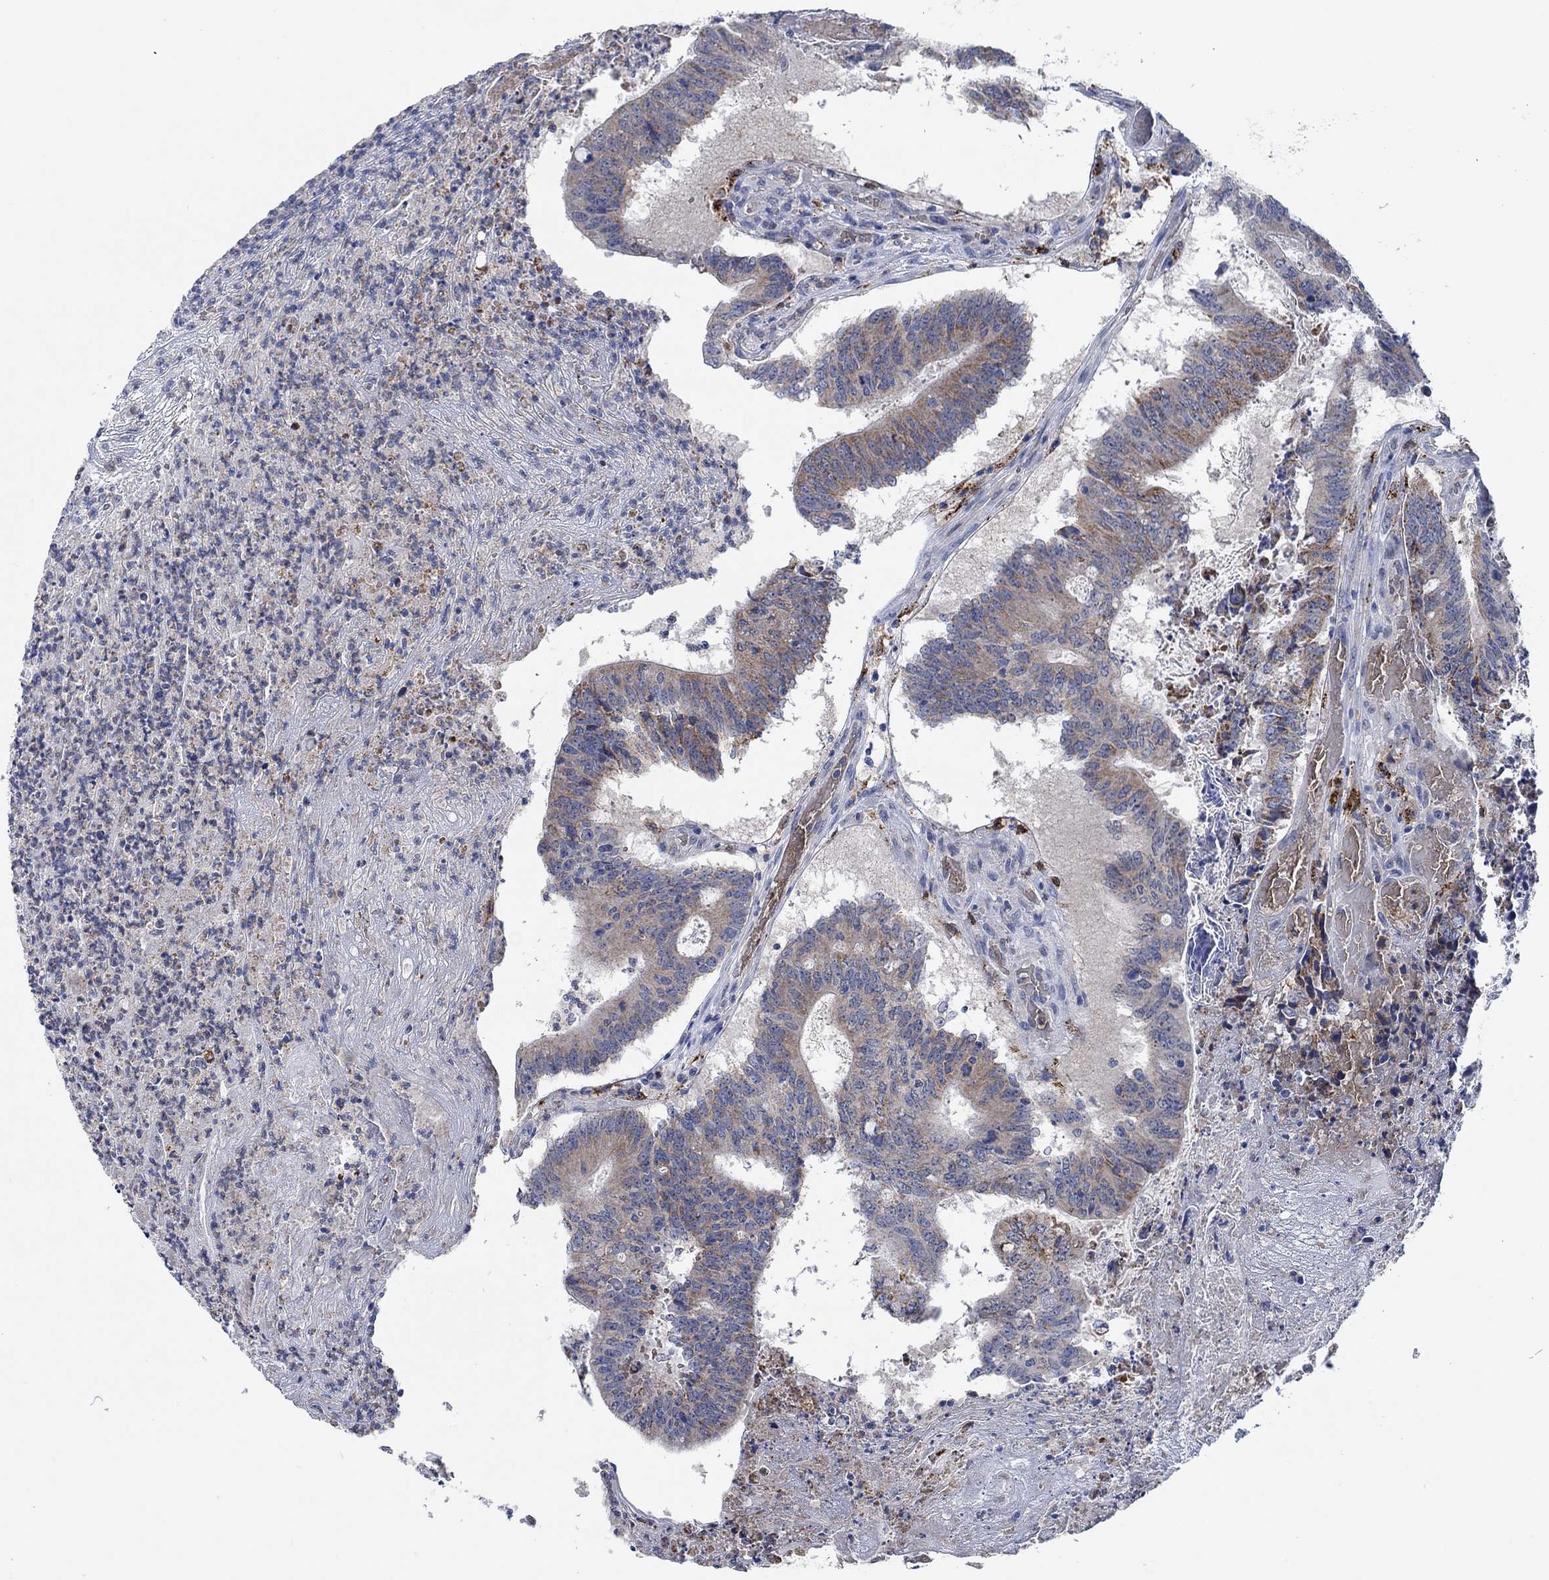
{"staining": {"intensity": "weak", "quantity": "<25%", "location": "cytoplasmic/membranous"}, "tissue": "colorectal cancer", "cell_type": "Tumor cells", "image_type": "cancer", "snomed": [{"axis": "morphology", "description": "Adenocarcinoma, NOS"}, {"axis": "topography", "description": "Colon"}], "caption": "Immunohistochemical staining of colorectal cancer exhibits no significant positivity in tumor cells.", "gene": "MPP1", "patient": {"sex": "female", "age": 70}}